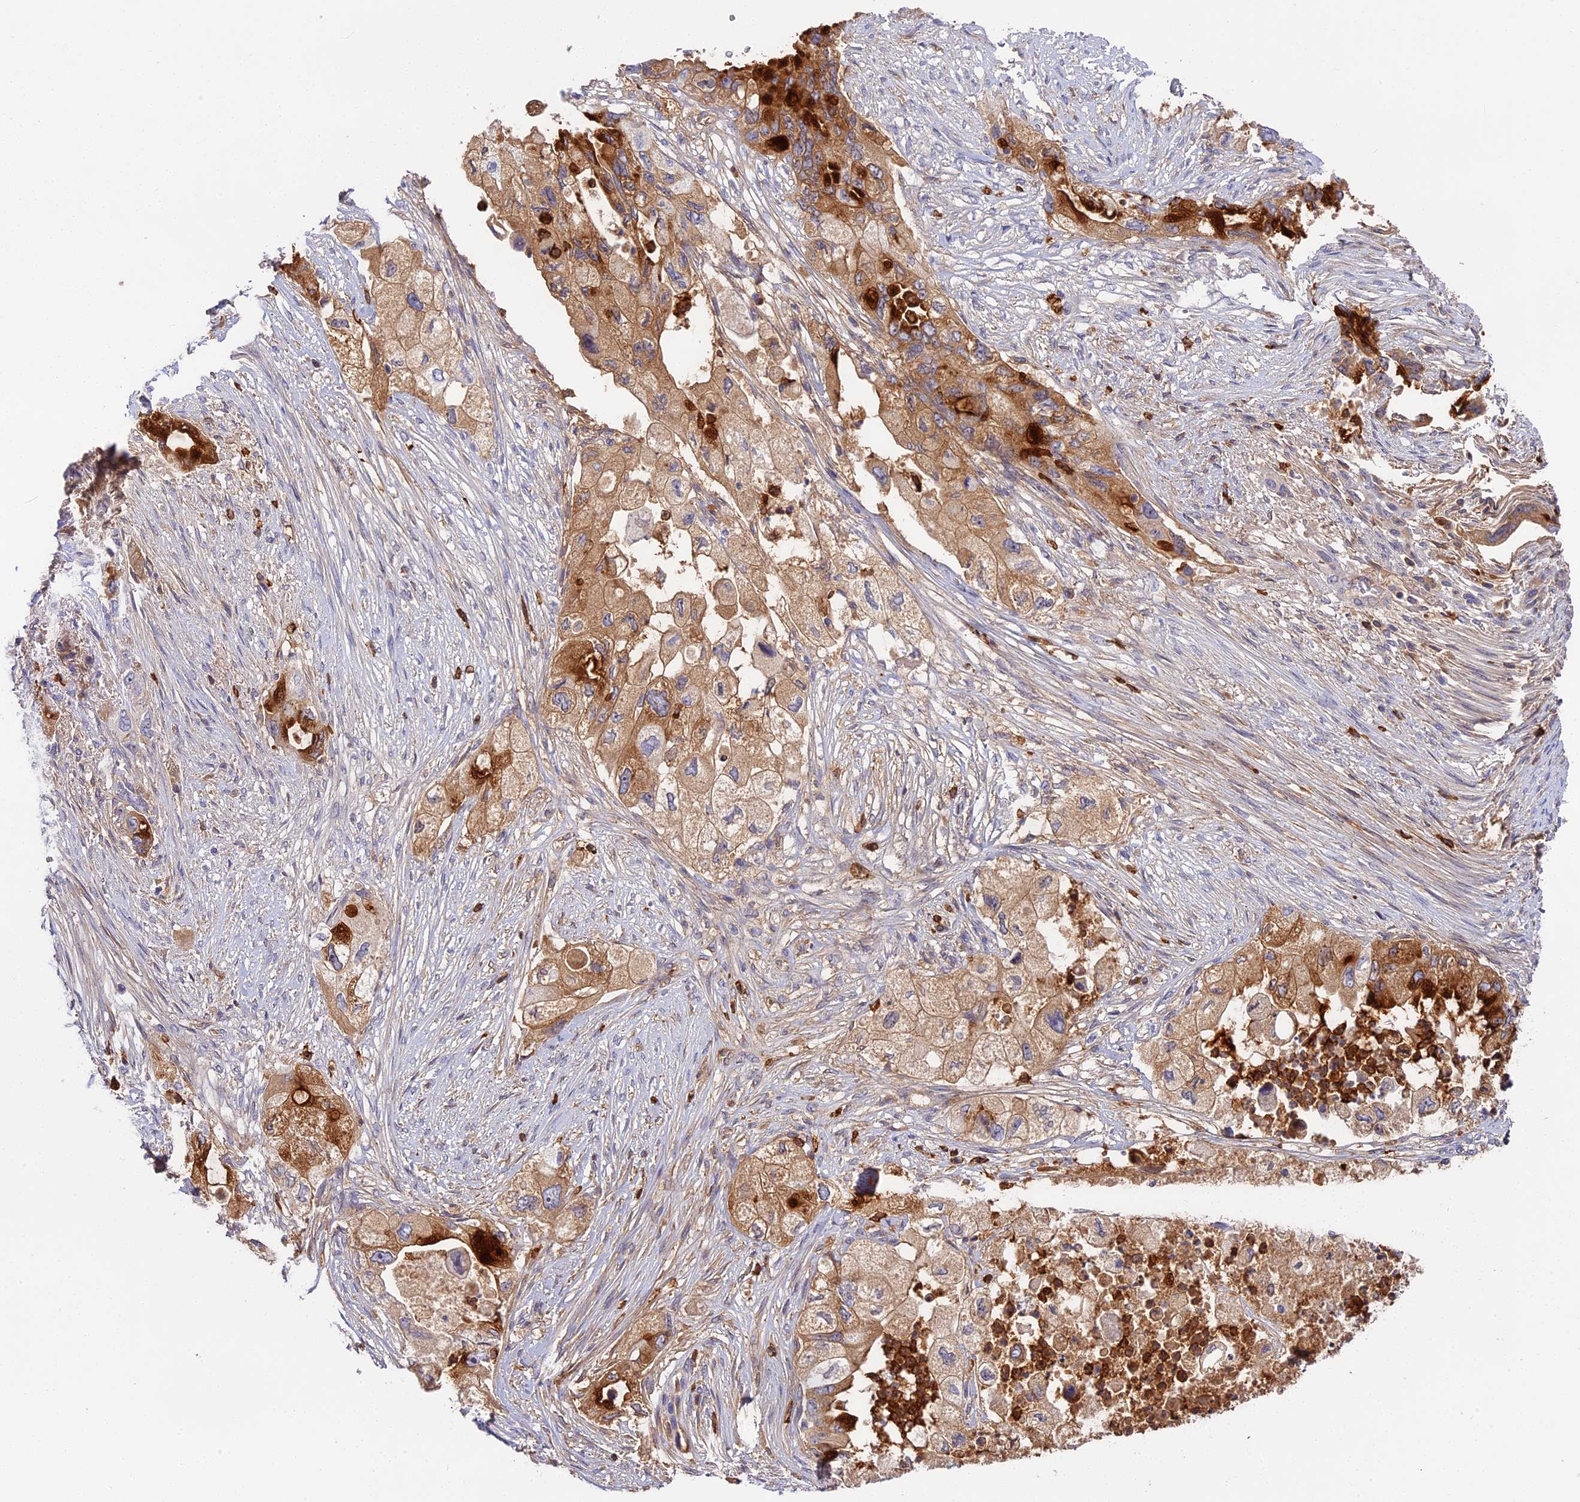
{"staining": {"intensity": "moderate", "quantity": ">75%", "location": "cytoplasmic/membranous"}, "tissue": "pancreatic cancer", "cell_type": "Tumor cells", "image_type": "cancer", "snomed": [{"axis": "morphology", "description": "Adenocarcinoma, NOS"}, {"axis": "topography", "description": "Pancreas"}], "caption": "High-magnification brightfield microscopy of pancreatic adenocarcinoma stained with DAB (3,3'-diaminobenzidine) (brown) and counterstained with hematoxylin (blue). tumor cells exhibit moderate cytoplasmic/membranous staining is seen in about>75% of cells. Immunohistochemistry stains the protein in brown and the nuclei are stained blue.", "gene": "ADGRD1", "patient": {"sex": "female", "age": 73}}